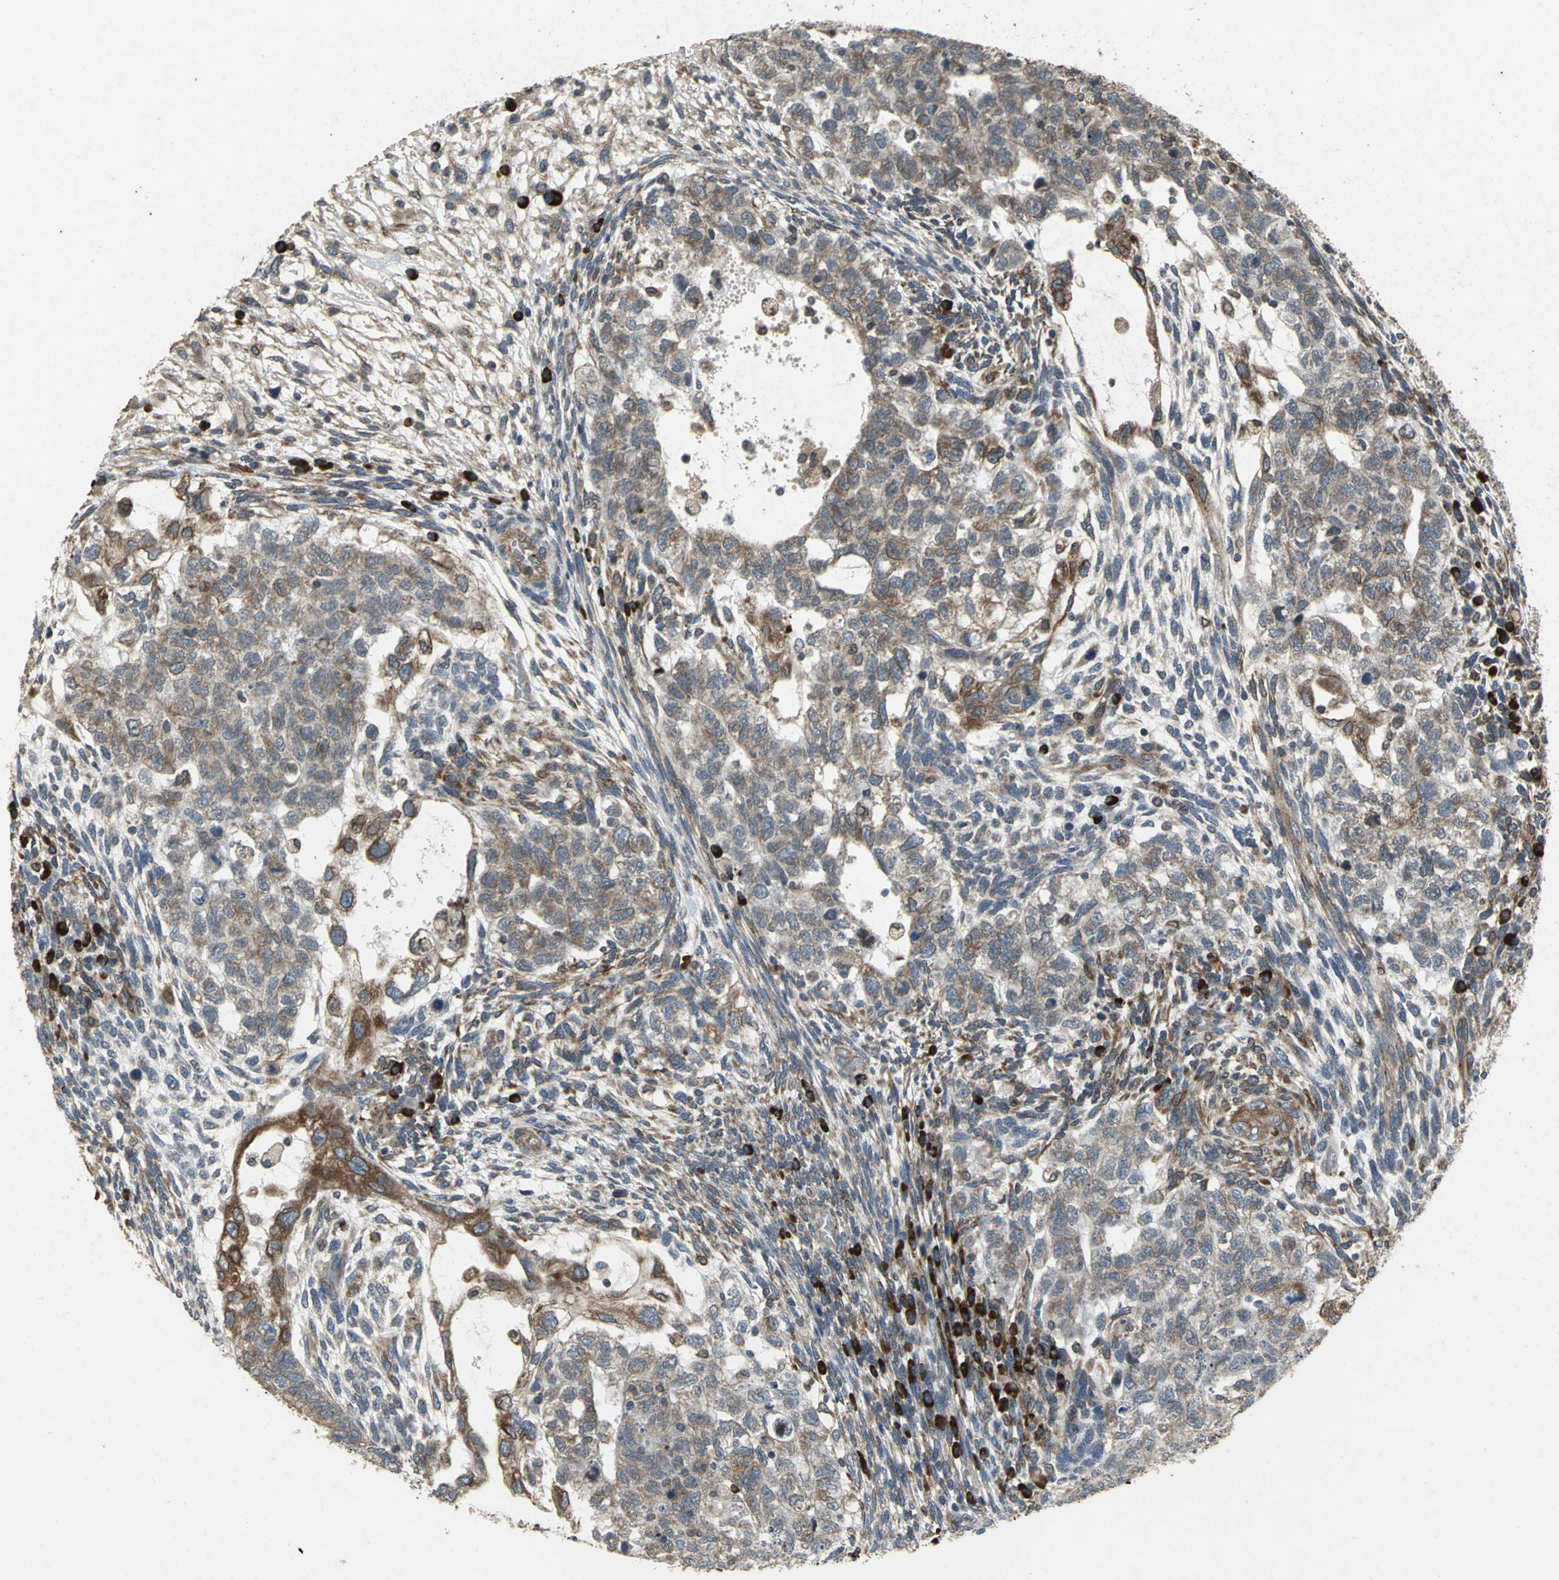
{"staining": {"intensity": "moderate", "quantity": "25%-75%", "location": "cytoplasmic/membranous"}, "tissue": "testis cancer", "cell_type": "Tumor cells", "image_type": "cancer", "snomed": [{"axis": "morphology", "description": "Normal tissue, NOS"}, {"axis": "morphology", "description": "Carcinoma, Embryonal, NOS"}, {"axis": "topography", "description": "Testis"}], "caption": "A brown stain labels moderate cytoplasmic/membranous expression of a protein in testis cancer (embryonal carcinoma) tumor cells.", "gene": "SYVN1", "patient": {"sex": "male", "age": 36}}